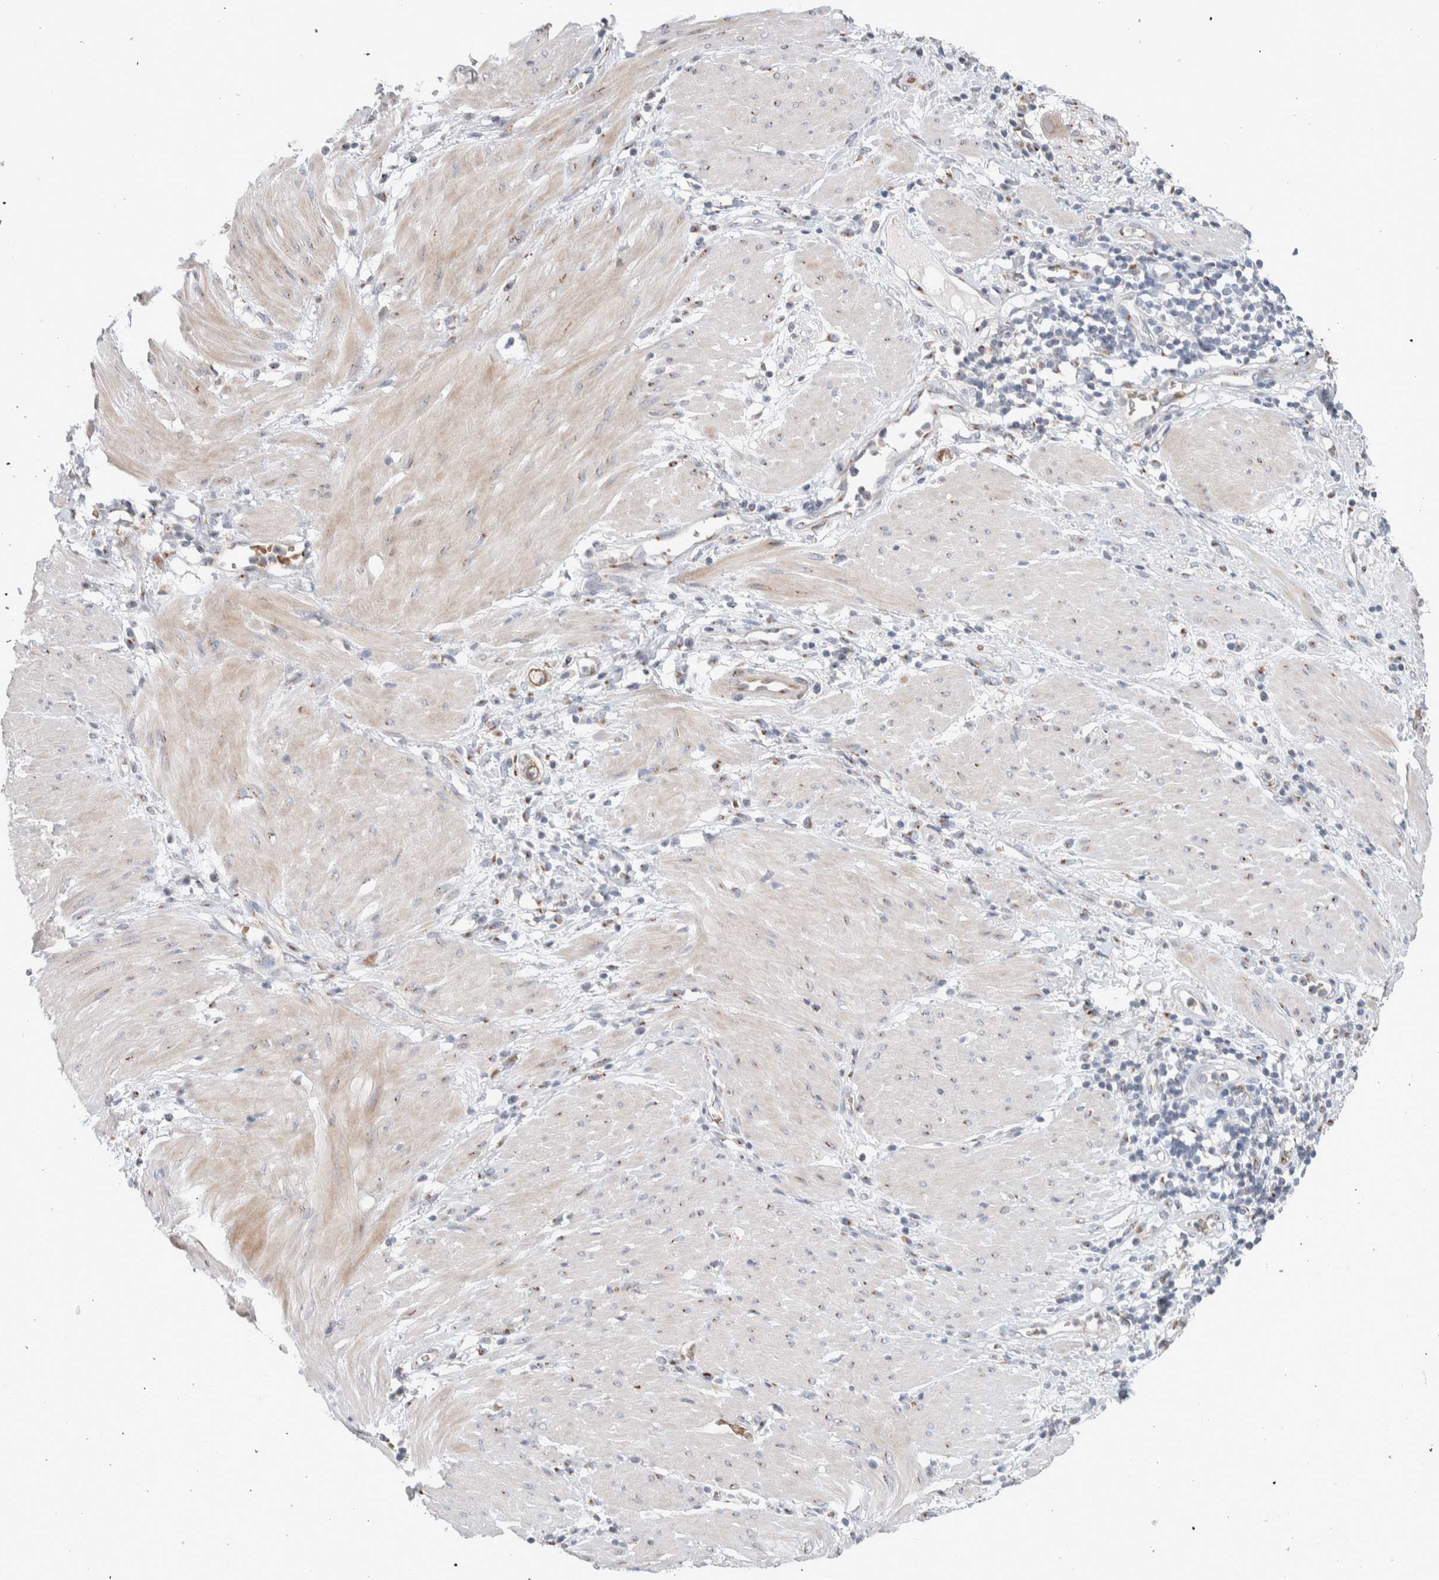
{"staining": {"intensity": "weak", "quantity": "<25%", "location": "cytoplasmic/membranous"}, "tissue": "stomach cancer", "cell_type": "Tumor cells", "image_type": "cancer", "snomed": [{"axis": "morphology", "description": "Adenocarcinoma, NOS"}, {"axis": "topography", "description": "Stomach"}, {"axis": "topography", "description": "Stomach, lower"}], "caption": "The histopathology image exhibits no staining of tumor cells in adenocarcinoma (stomach).", "gene": "SLC38A10", "patient": {"sex": "female", "age": 48}}